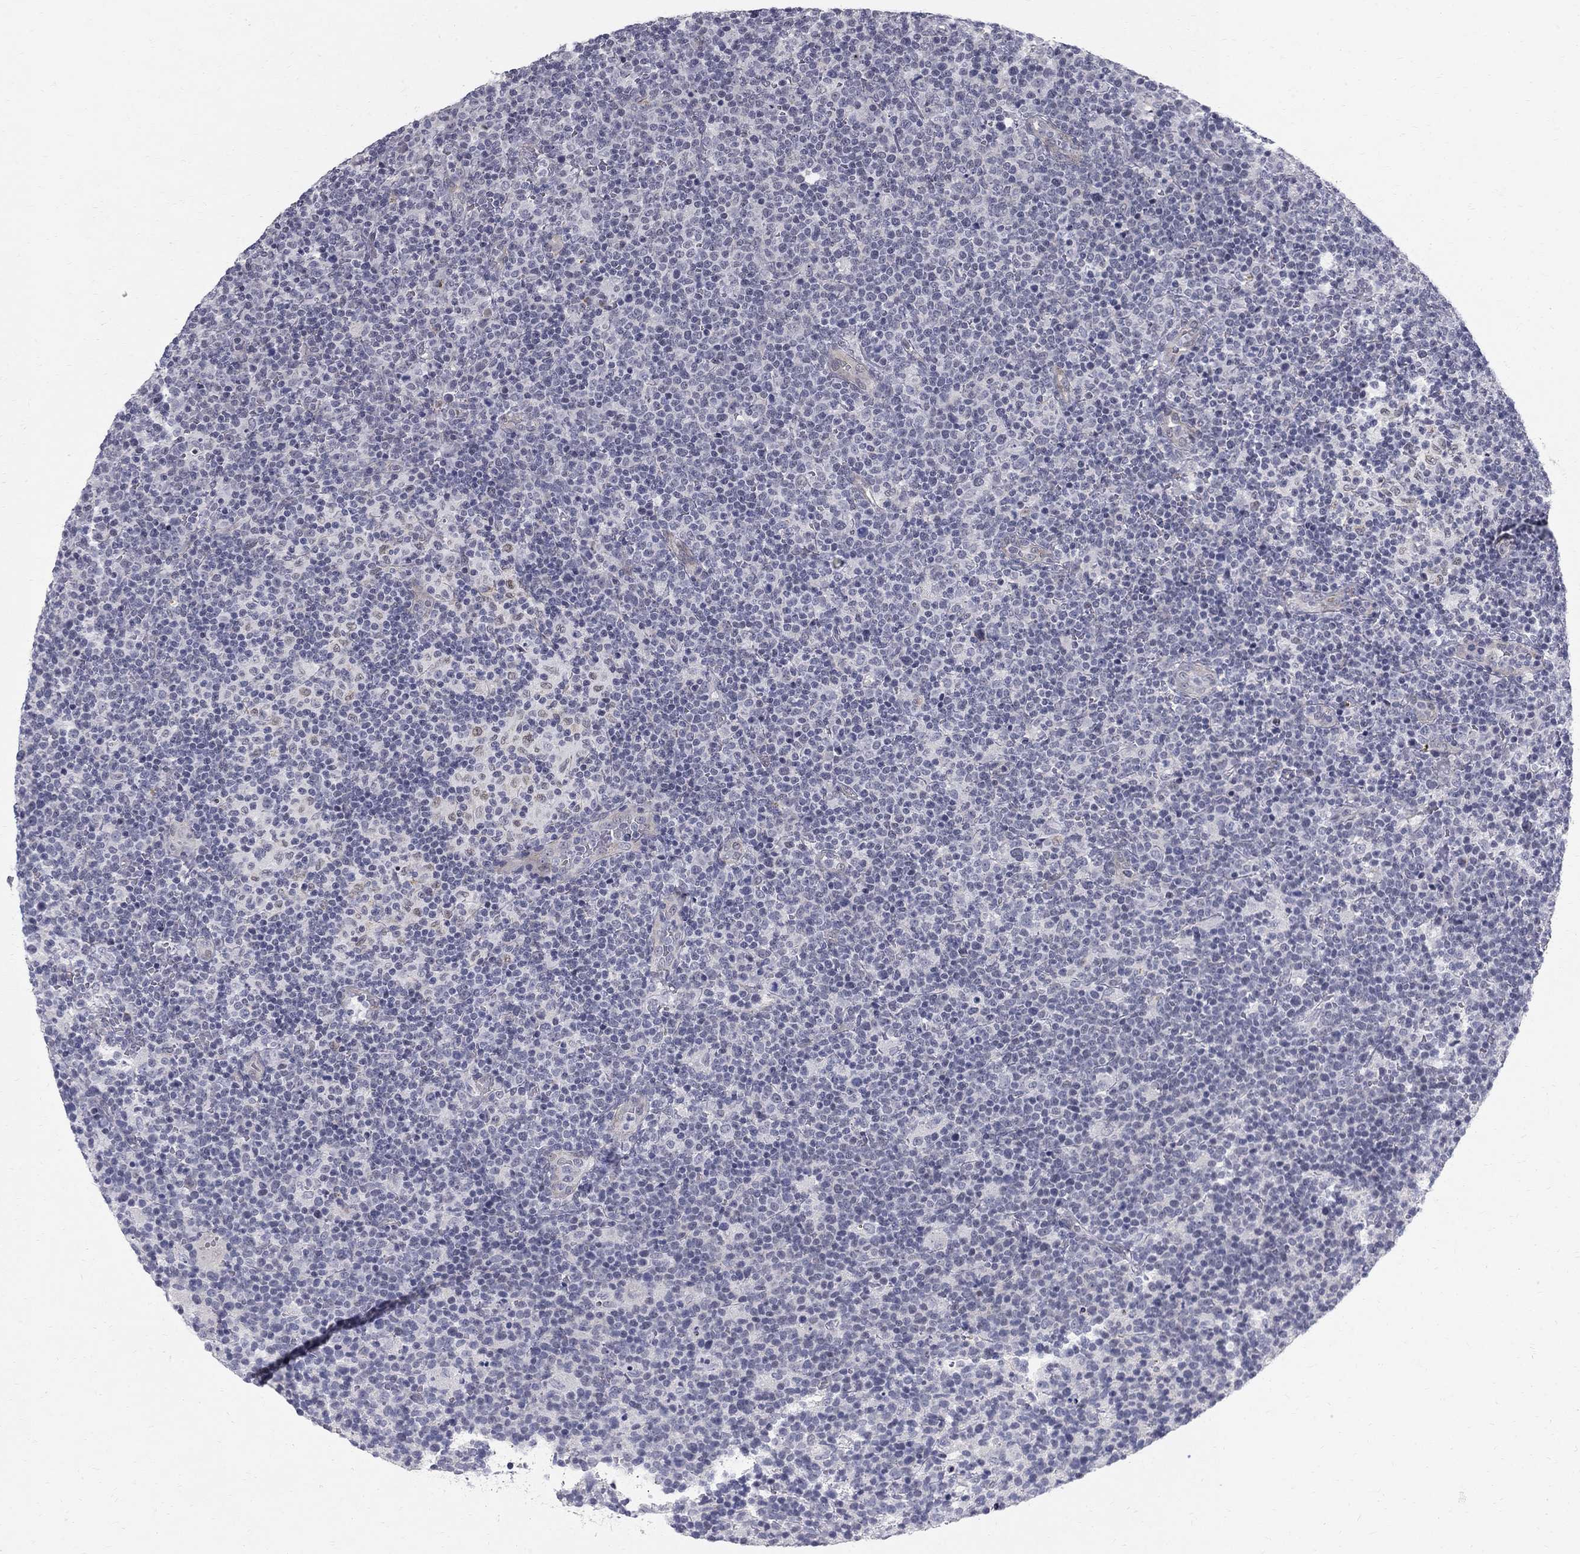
{"staining": {"intensity": "negative", "quantity": "none", "location": "none"}, "tissue": "lymphoma", "cell_type": "Tumor cells", "image_type": "cancer", "snomed": [{"axis": "morphology", "description": "Malignant lymphoma, non-Hodgkin's type, High grade"}, {"axis": "topography", "description": "Lymph node"}], "caption": "Immunohistochemistry (IHC) of human high-grade malignant lymphoma, non-Hodgkin's type exhibits no staining in tumor cells.", "gene": "CLIC6", "patient": {"sex": "male", "age": 61}}